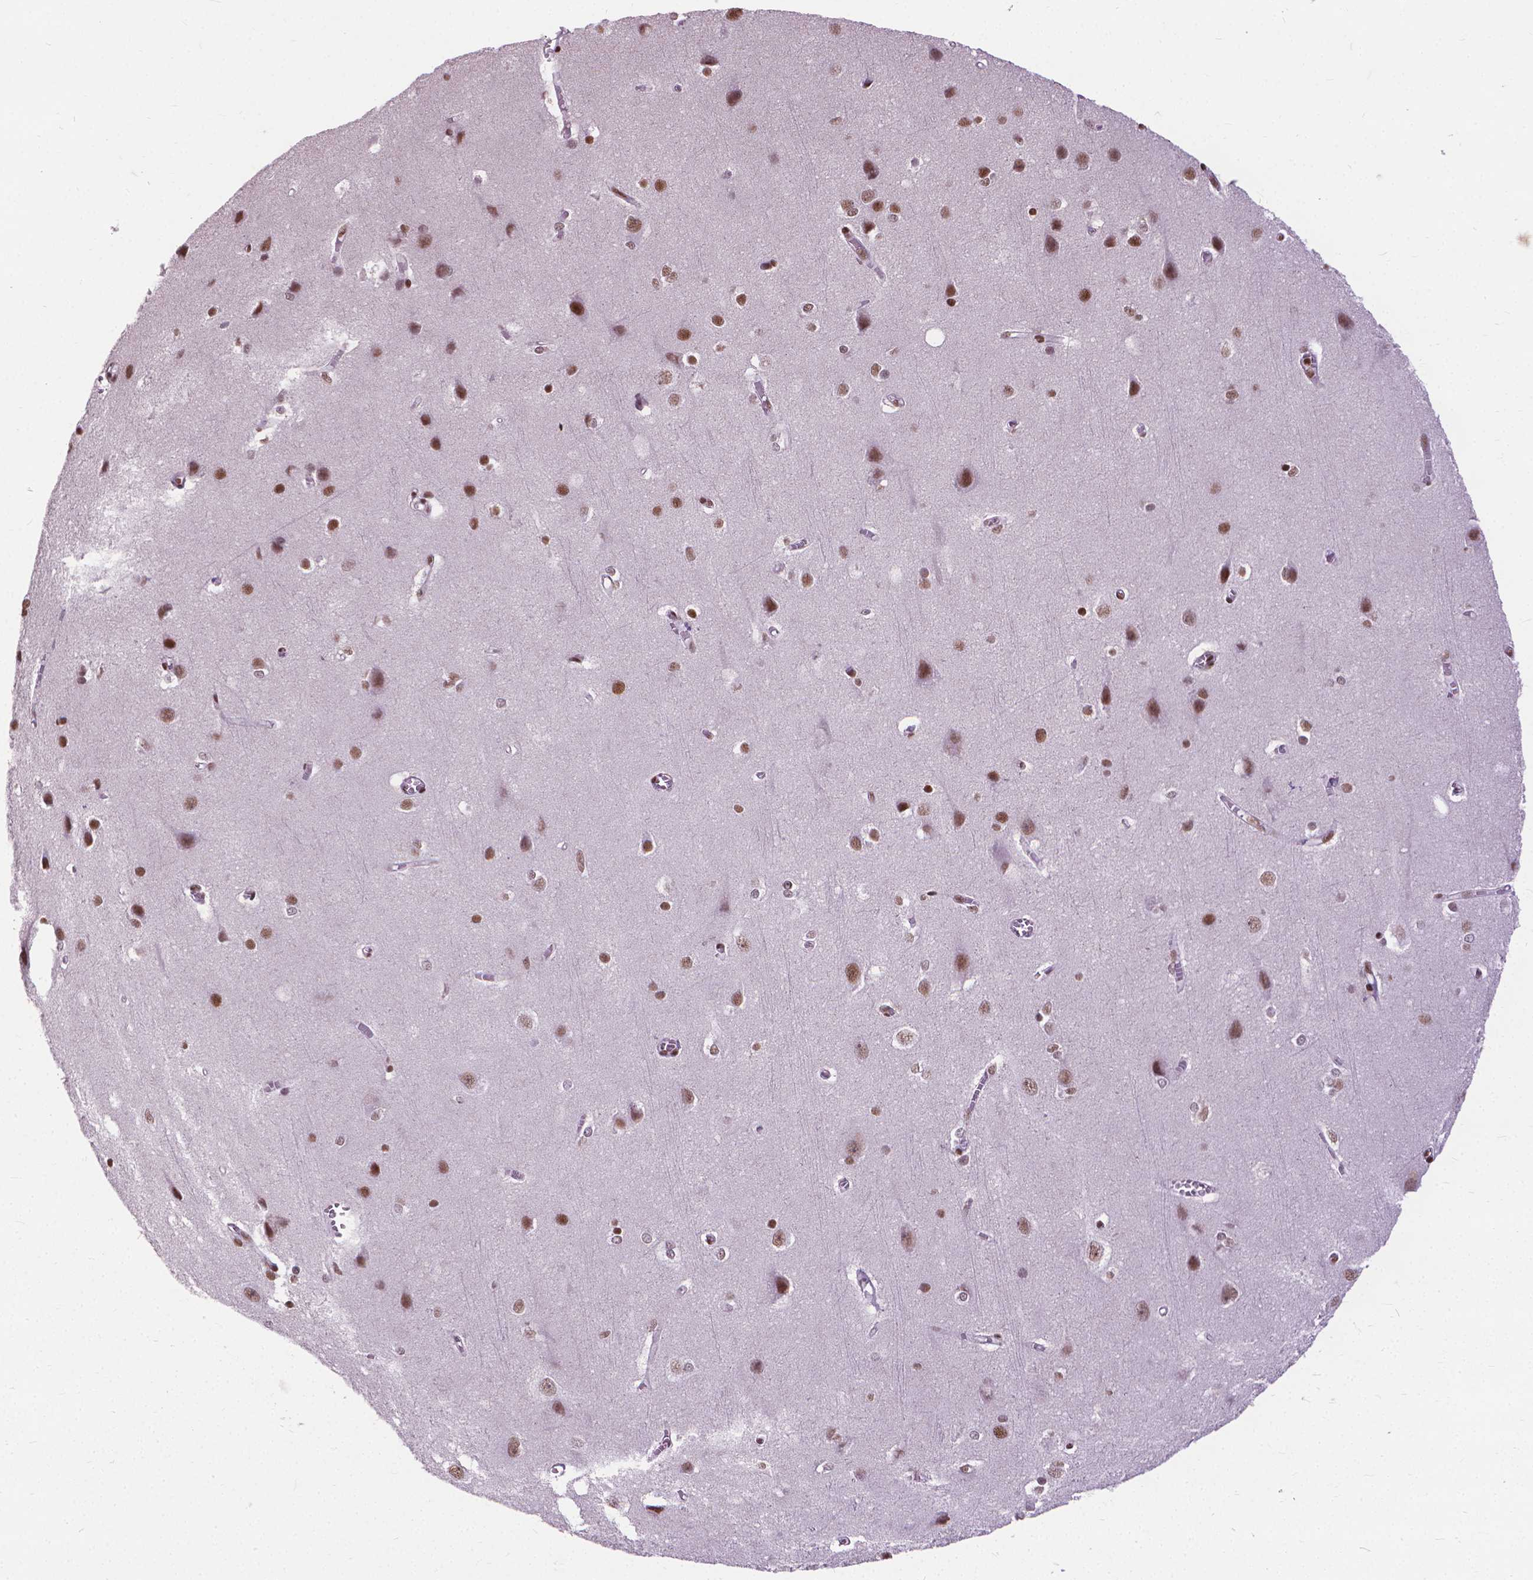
{"staining": {"intensity": "moderate", "quantity": "<25%", "location": "nuclear"}, "tissue": "cerebral cortex", "cell_type": "Endothelial cells", "image_type": "normal", "snomed": [{"axis": "morphology", "description": "Normal tissue, NOS"}, {"axis": "topography", "description": "Cerebral cortex"}], "caption": "The histopathology image reveals staining of benign cerebral cortex, revealing moderate nuclear protein staining (brown color) within endothelial cells. (DAB (3,3'-diaminobenzidine) IHC with brightfield microscopy, high magnification).", "gene": "AKAP8", "patient": {"sex": "male", "age": 37}}